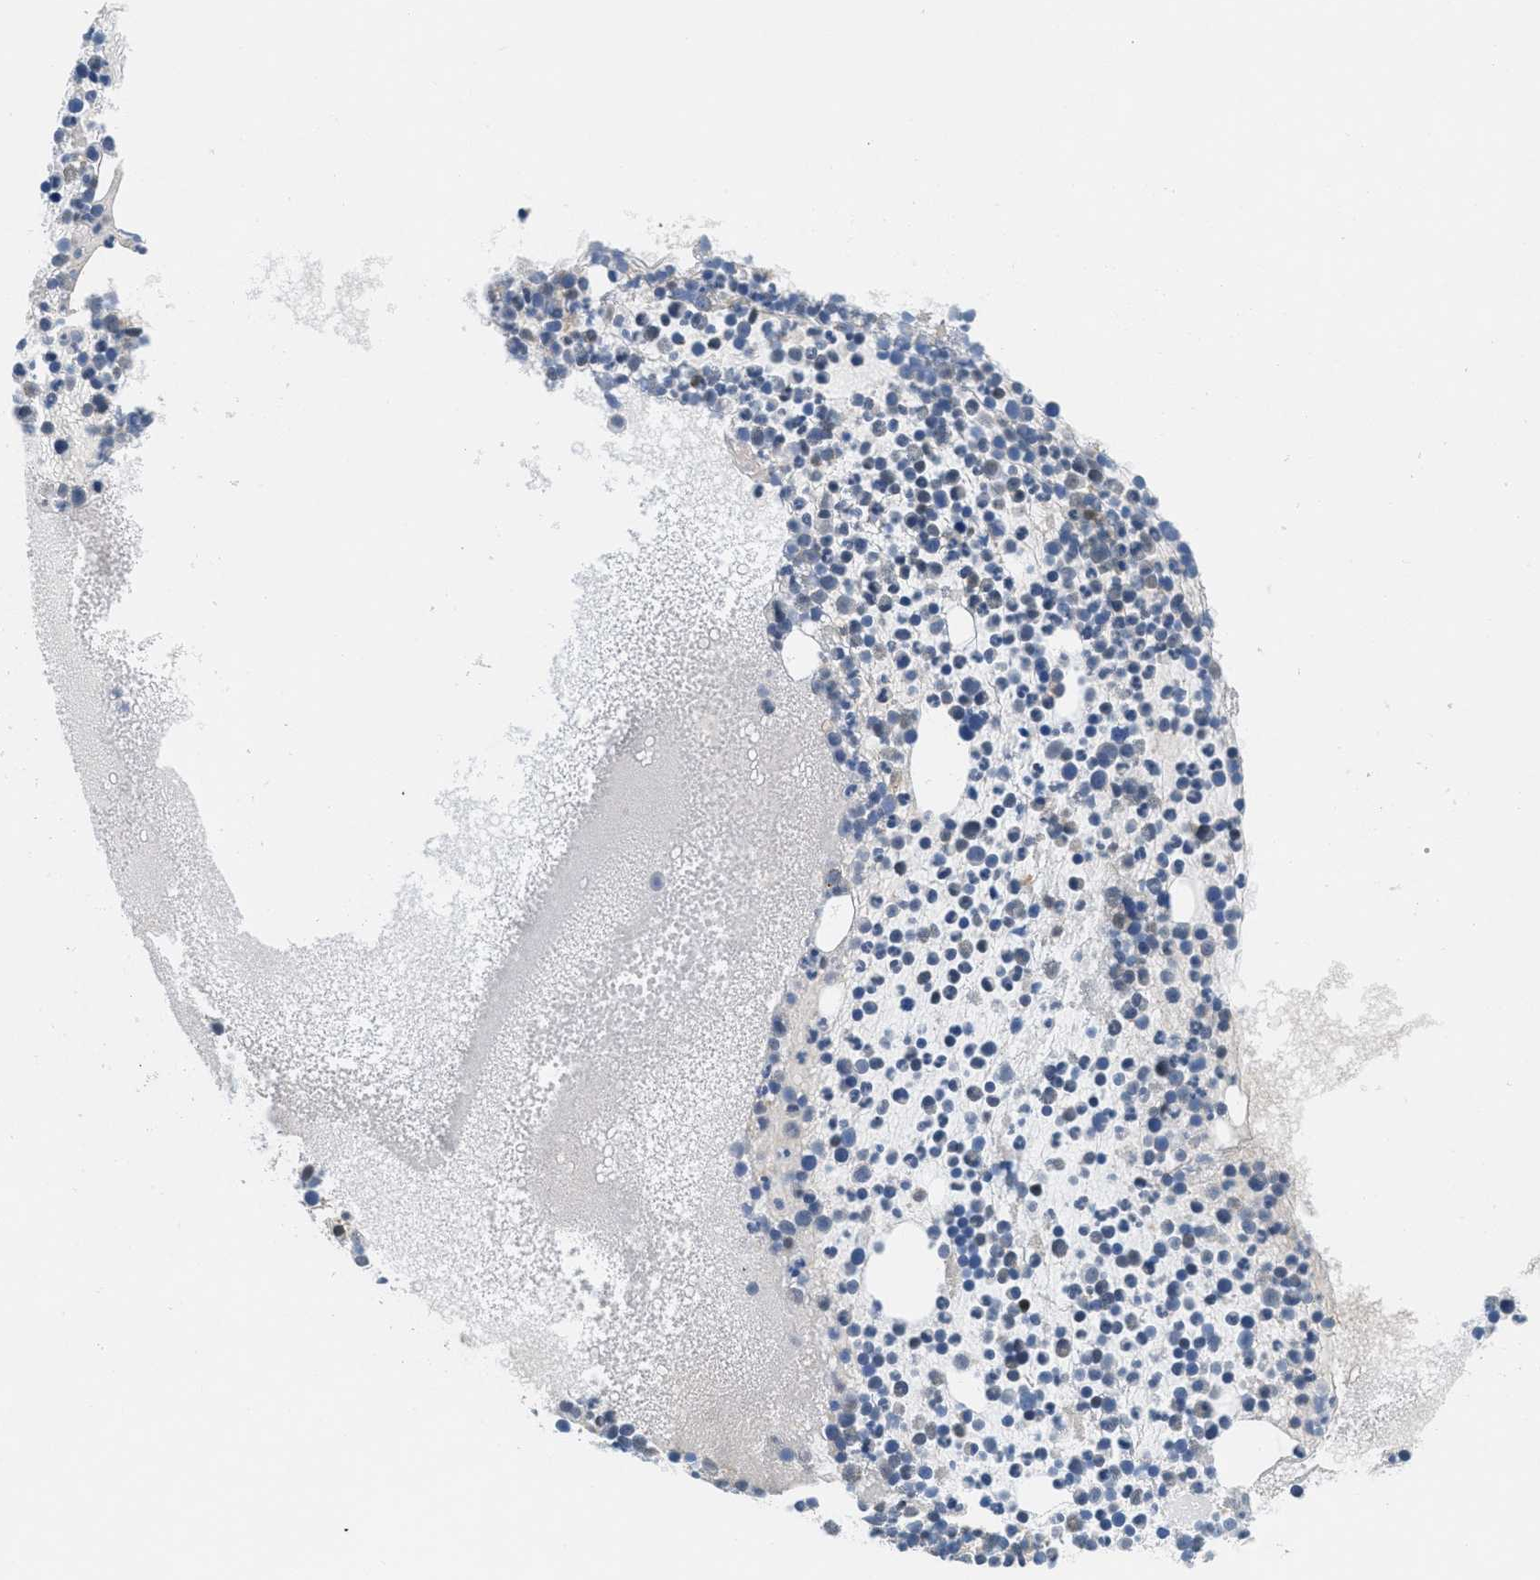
{"staining": {"intensity": "weak", "quantity": "<25%", "location": "cytoplasmic/membranous"}, "tissue": "bone marrow", "cell_type": "Hematopoietic cells", "image_type": "normal", "snomed": [{"axis": "morphology", "description": "Normal tissue, NOS"}, {"axis": "morphology", "description": "Inflammation, NOS"}, {"axis": "topography", "description": "Bone marrow"}], "caption": "Immunohistochemistry photomicrograph of benign bone marrow stained for a protein (brown), which shows no expression in hematopoietic cells.", "gene": "PIP5K1C", "patient": {"sex": "male", "age": 58}}